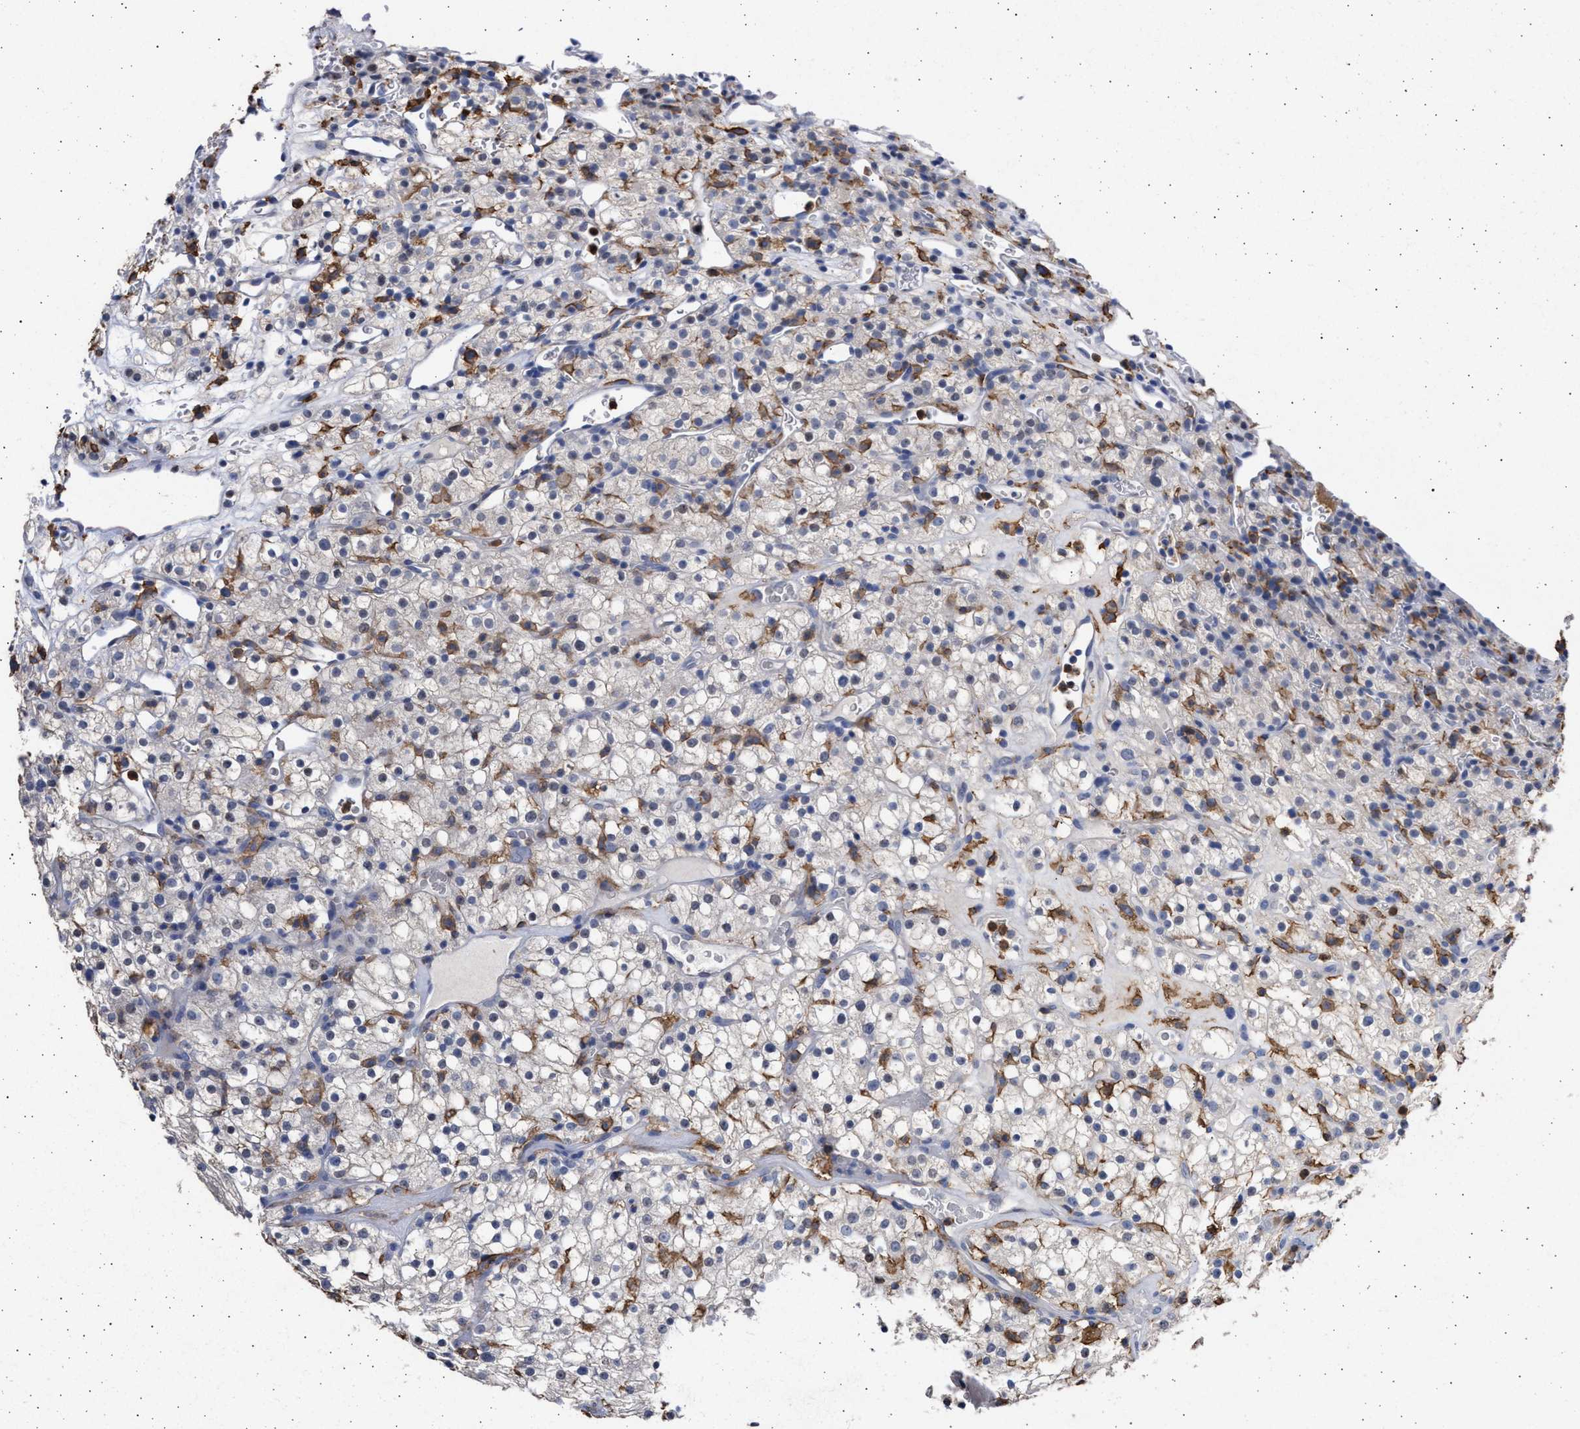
{"staining": {"intensity": "negative", "quantity": "none", "location": "none"}, "tissue": "renal cancer", "cell_type": "Tumor cells", "image_type": "cancer", "snomed": [{"axis": "morphology", "description": "Normal tissue, NOS"}, {"axis": "morphology", "description": "Adenocarcinoma, NOS"}, {"axis": "topography", "description": "Kidney"}], "caption": "A micrograph of renal adenocarcinoma stained for a protein reveals no brown staining in tumor cells.", "gene": "FCER1A", "patient": {"sex": "female", "age": 72}}